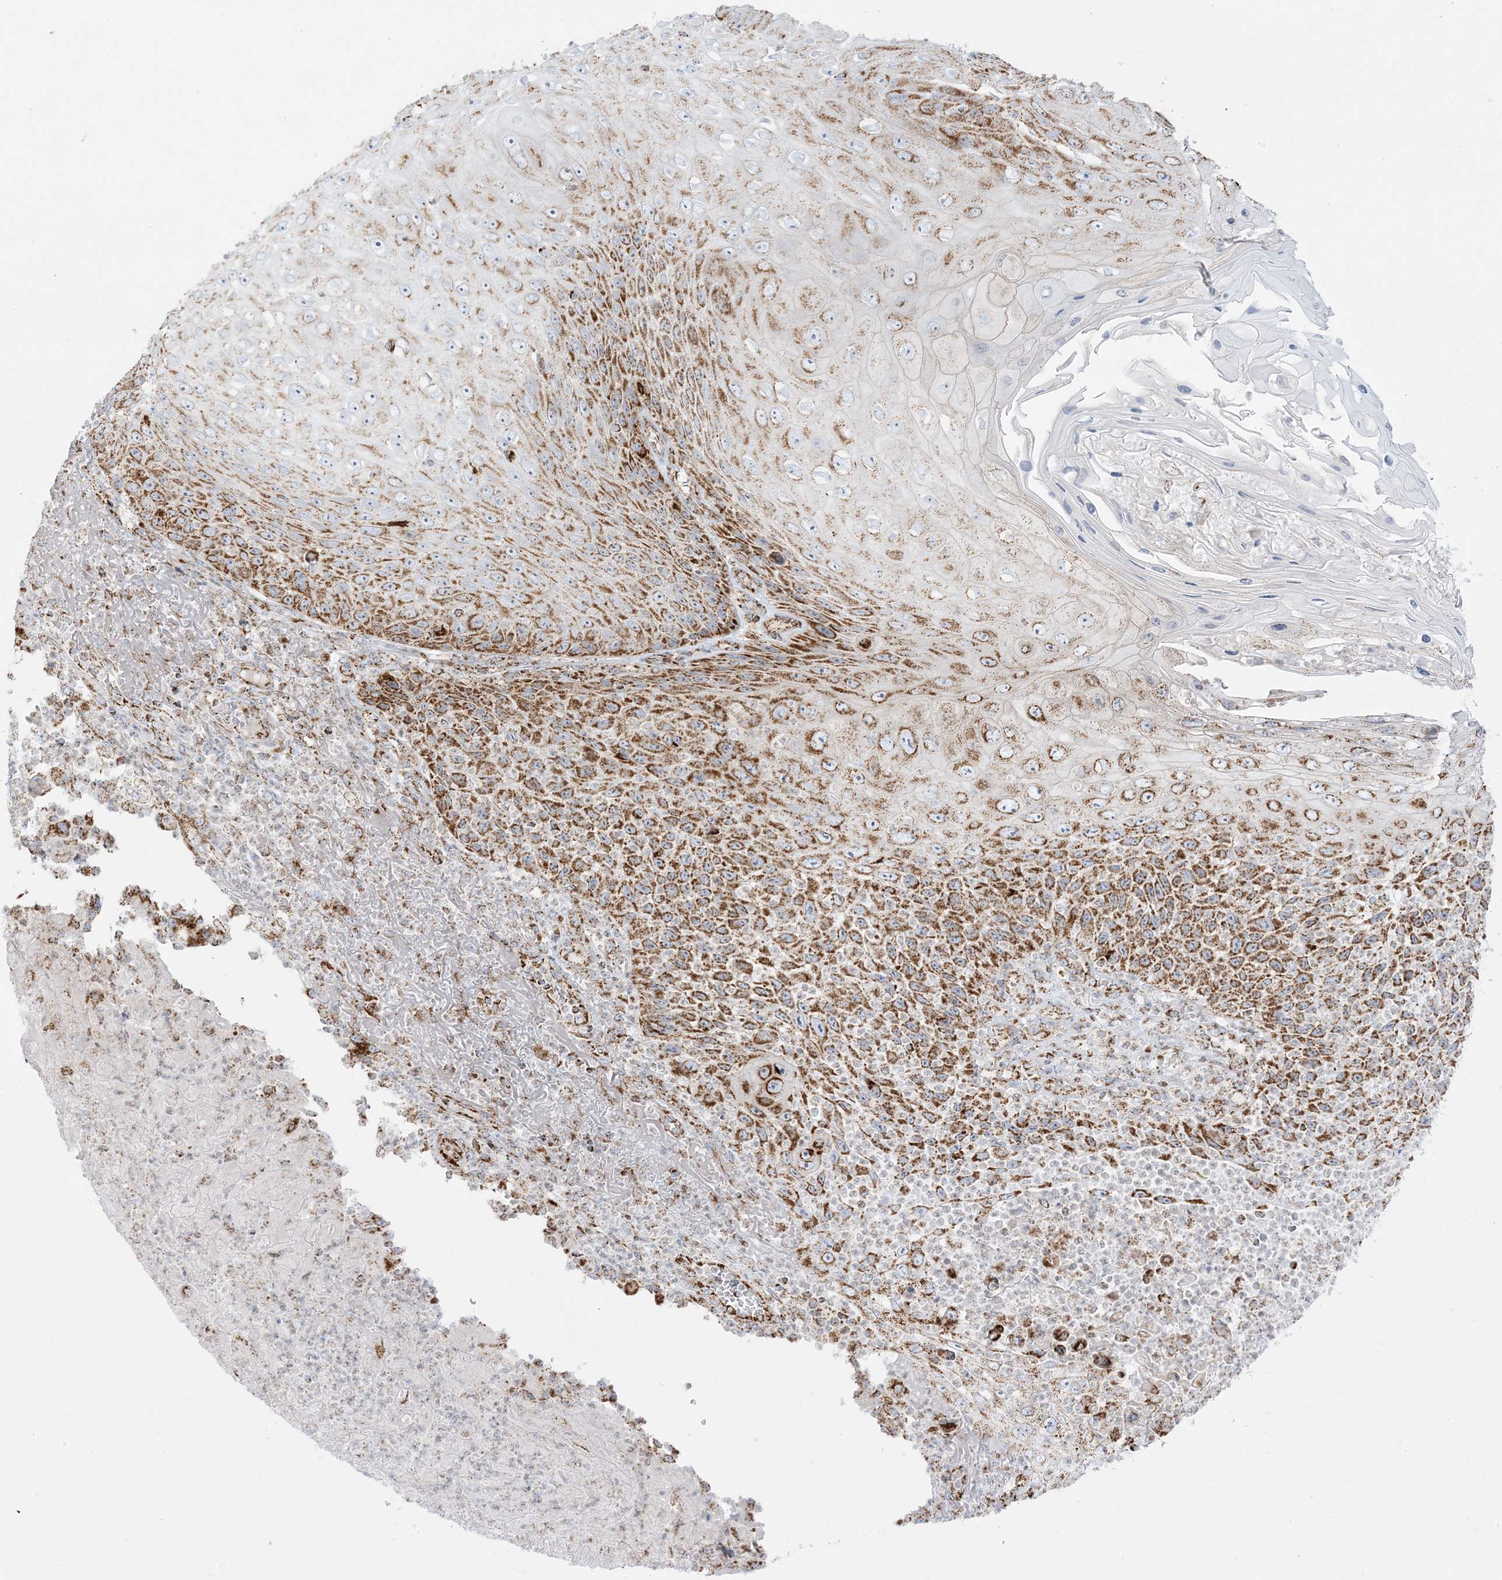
{"staining": {"intensity": "moderate", "quantity": ">75%", "location": "cytoplasmic/membranous"}, "tissue": "skin cancer", "cell_type": "Tumor cells", "image_type": "cancer", "snomed": [{"axis": "morphology", "description": "Squamous cell carcinoma, NOS"}, {"axis": "topography", "description": "Skin"}], "caption": "This is a histology image of IHC staining of skin cancer, which shows moderate staining in the cytoplasmic/membranous of tumor cells.", "gene": "MRPS36", "patient": {"sex": "female", "age": 88}}